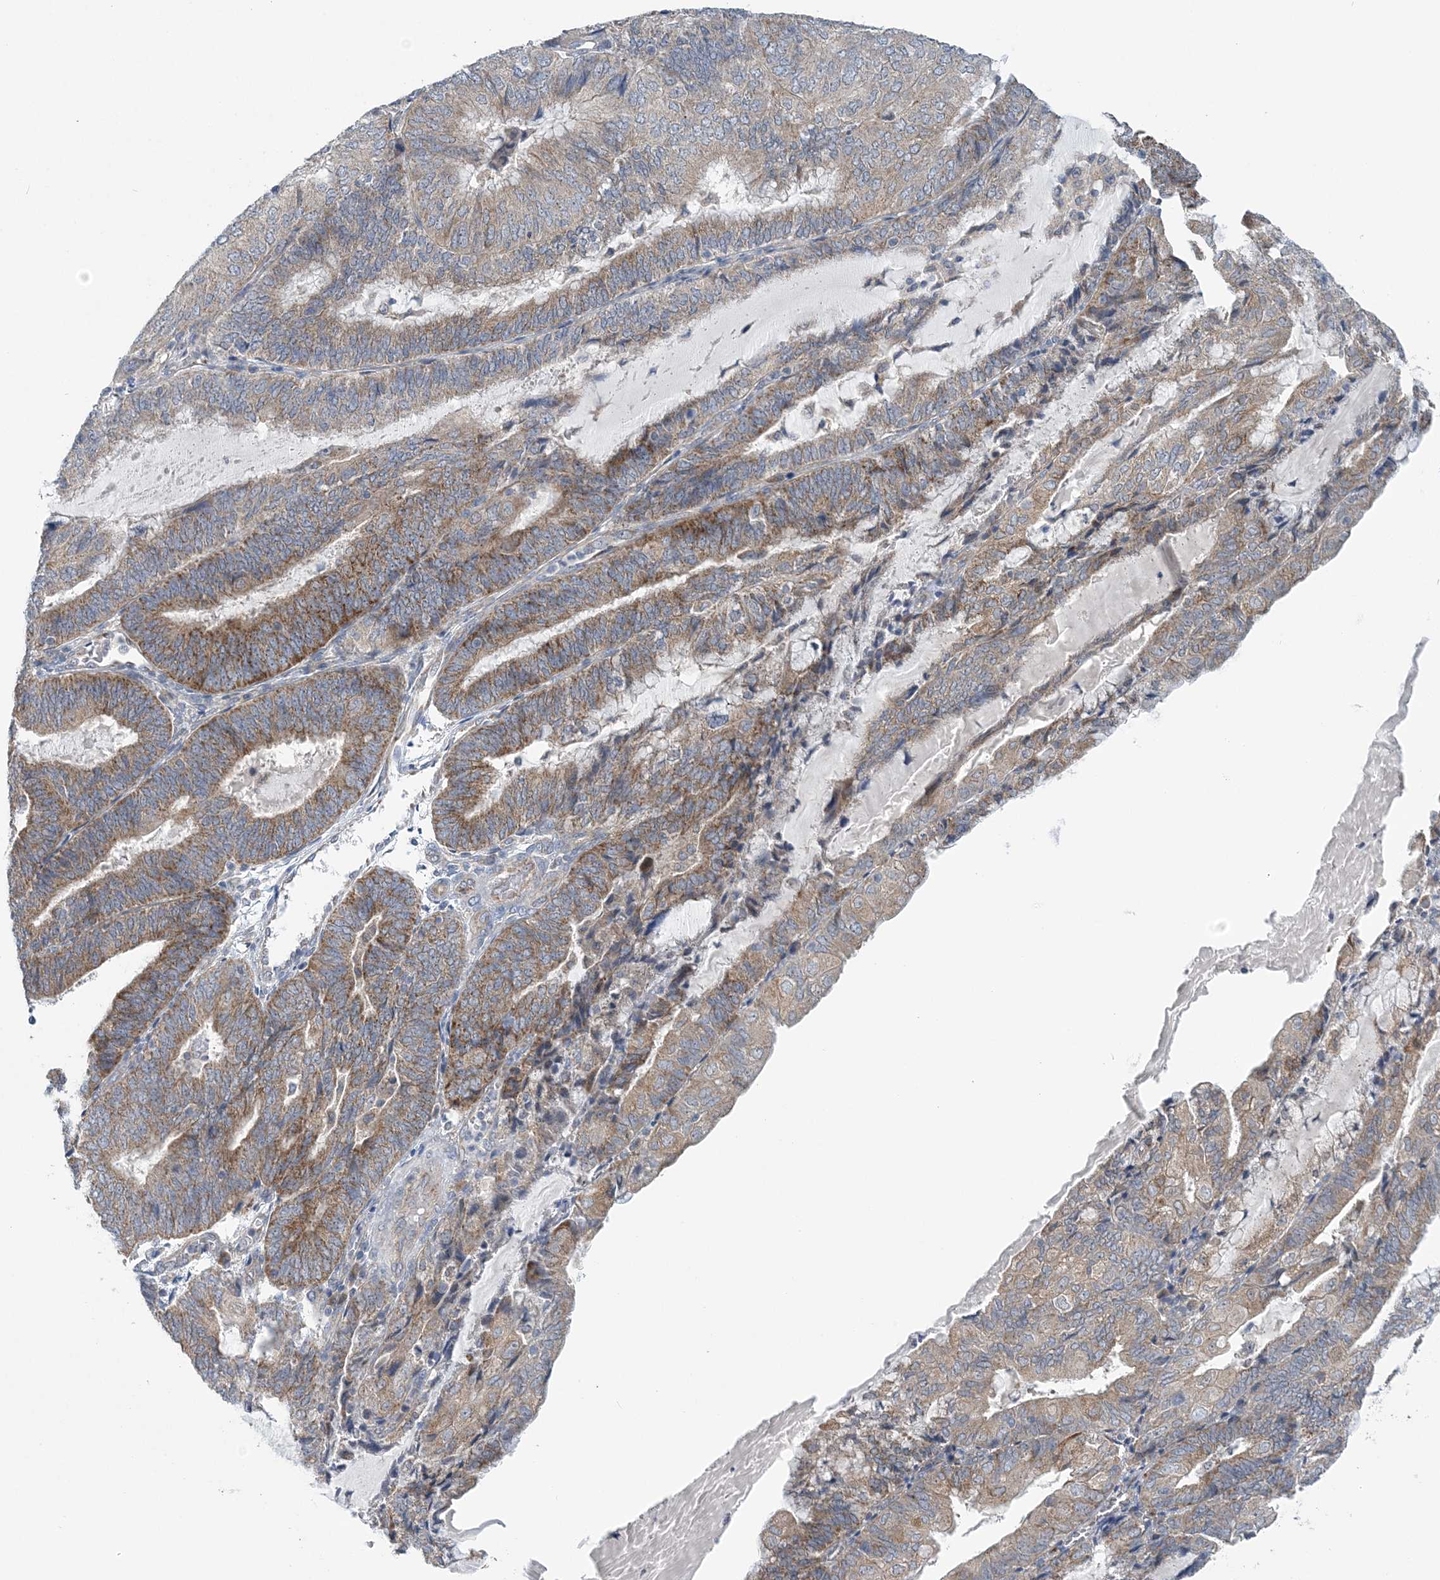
{"staining": {"intensity": "moderate", "quantity": ">75%", "location": "cytoplasmic/membranous"}, "tissue": "endometrial cancer", "cell_type": "Tumor cells", "image_type": "cancer", "snomed": [{"axis": "morphology", "description": "Adenocarcinoma, NOS"}, {"axis": "topography", "description": "Endometrium"}], "caption": "Protein expression by immunohistochemistry demonstrates moderate cytoplasmic/membranous positivity in approximately >75% of tumor cells in endometrial cancer (adenocarcinoma).", "gene": "COPE", "patient": {"sex": "female", "age": 81}}